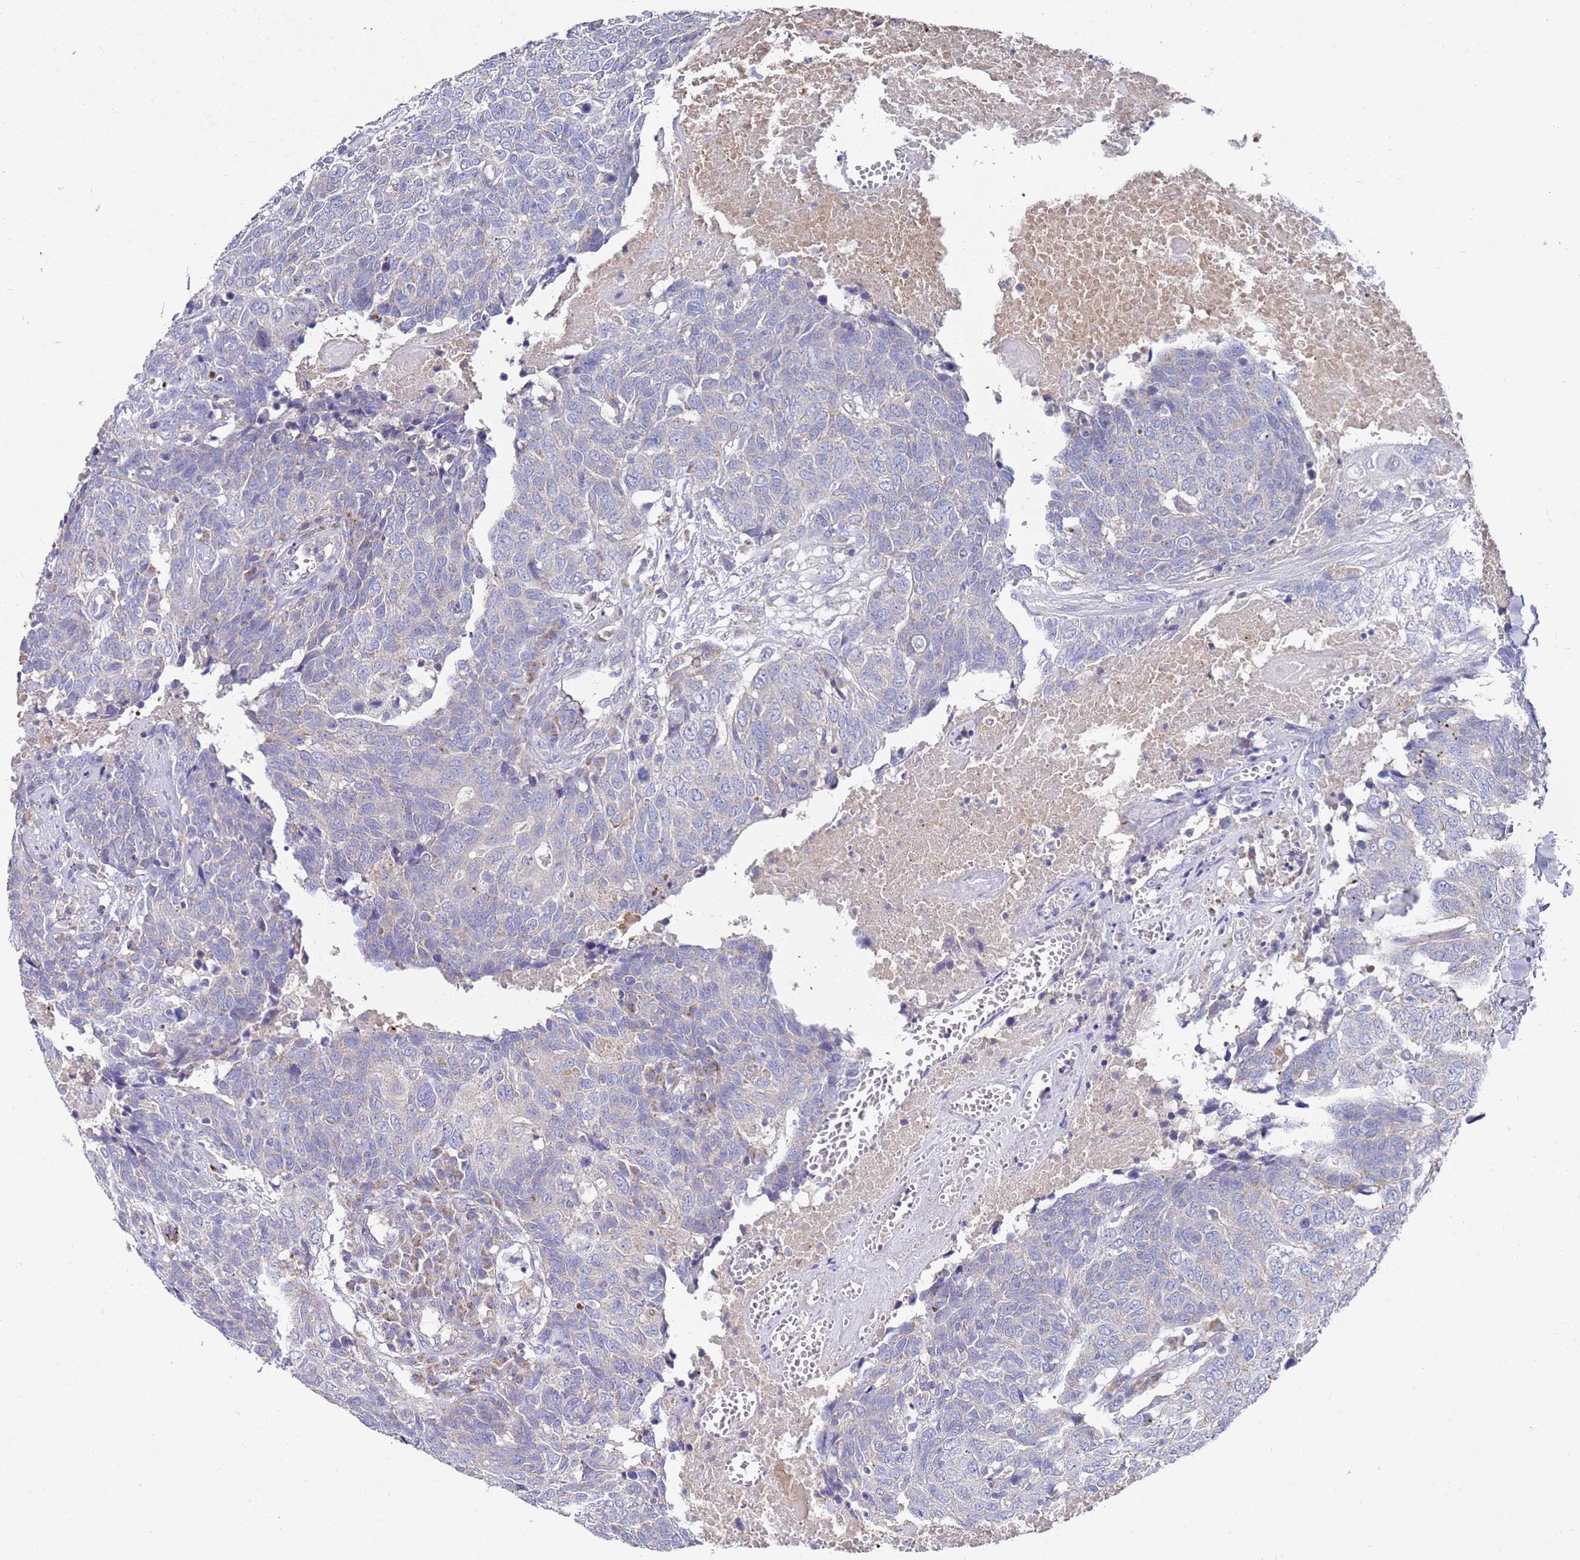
{"staining": {"intensity": "negative", "quantity": "none", "location": "none"}, "tissue": "head and neck cancer", "cell_type": "Tumor cells", "image_type": "cancer", "snomed": [{"axis": "morphology", "description": "Squamous cell carcinoma, NOS"}, {"axis": "topography", "description": "Head-Neck"}], "caption": "Photomicrograph shows no protein expression in tumor cells of squamous cell carcinoma (head and neck) tissue.", "gene": "NPEPPS", "patient": {"sex": "male", "age": 66}}